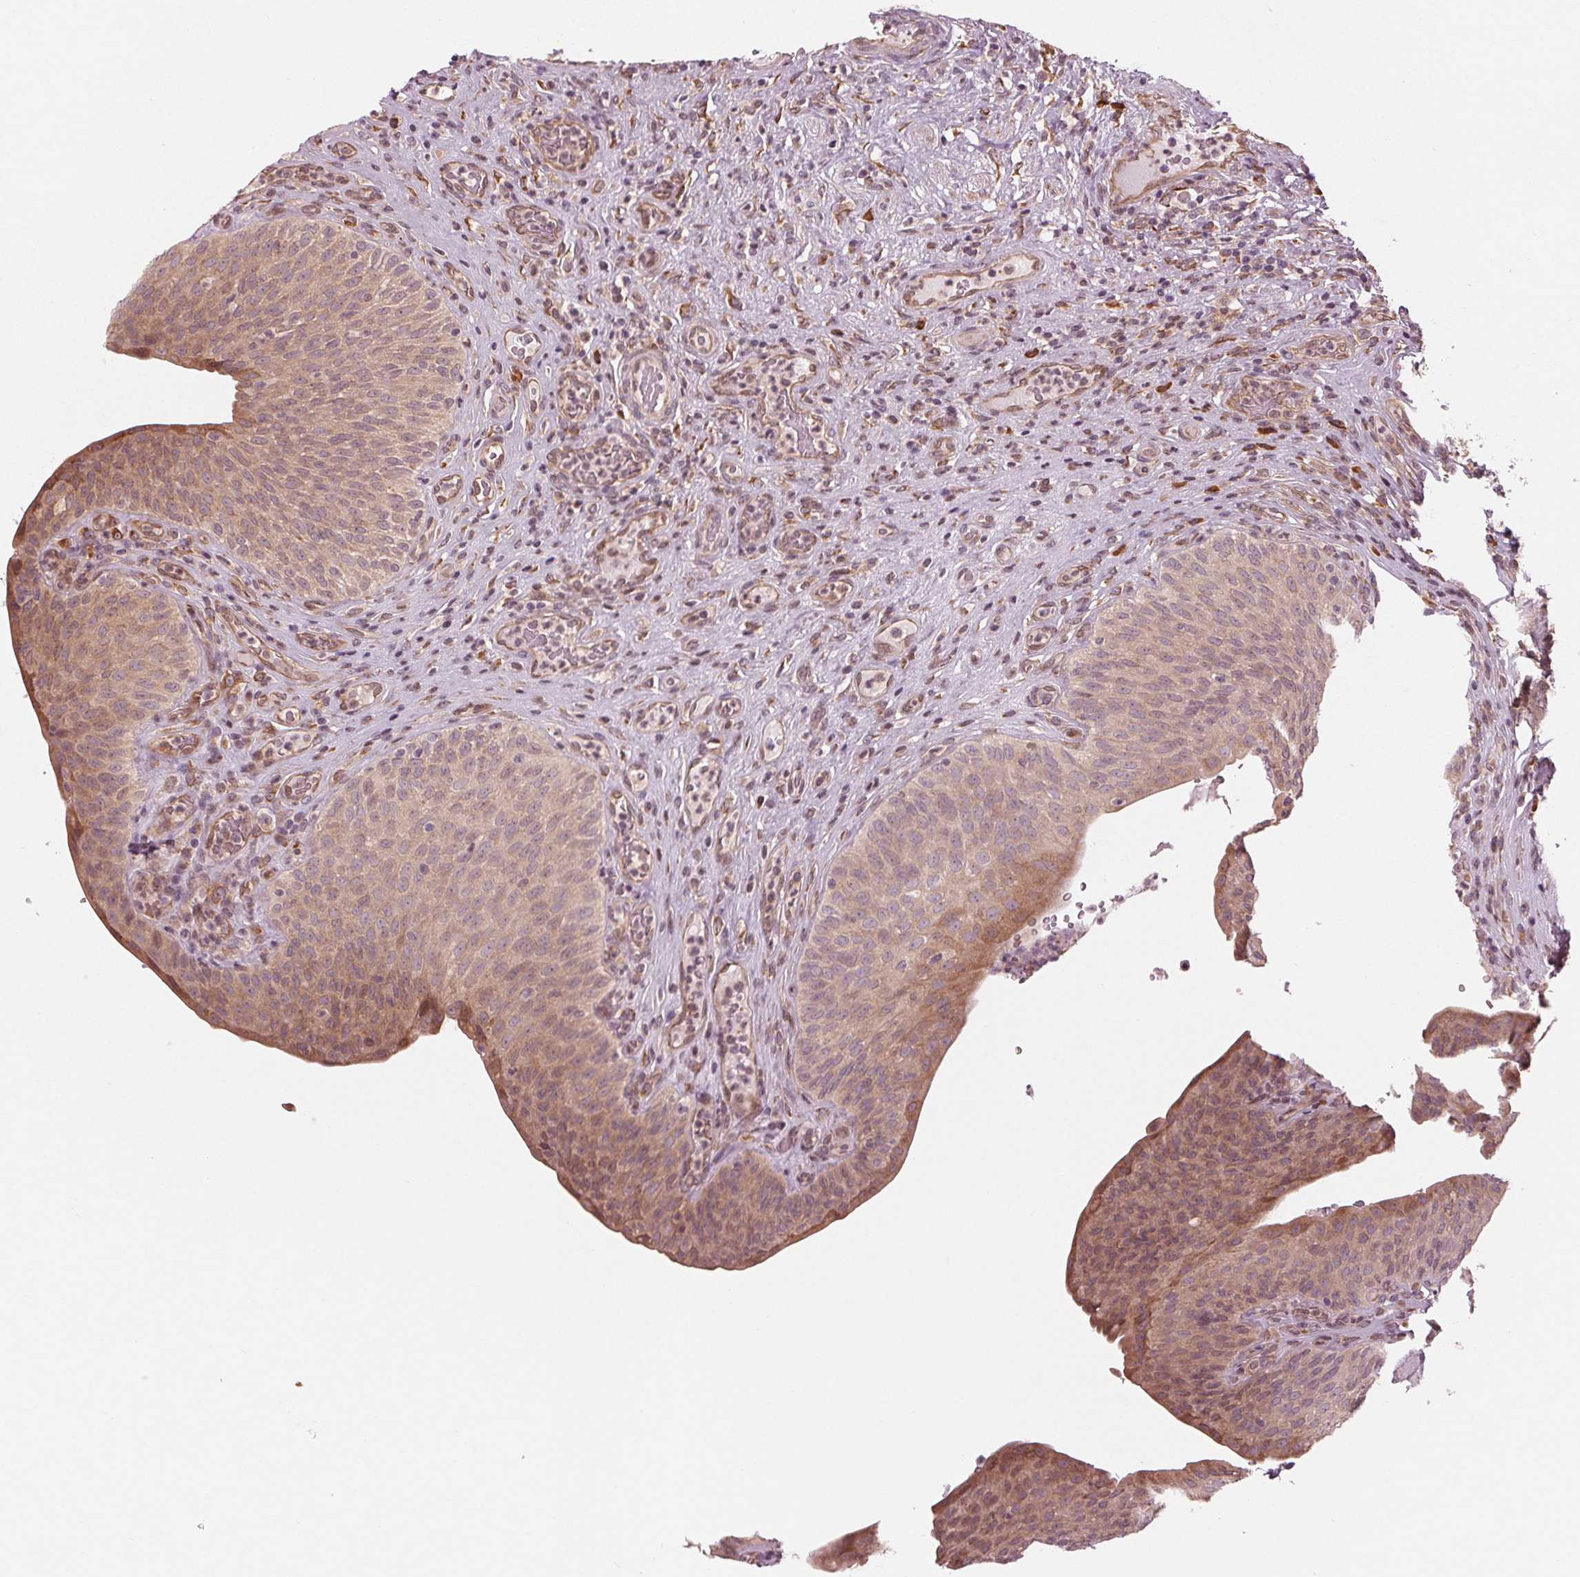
{"staining": {"intensity": "weak", "quantity": "25%-75%", "location": "cytoplasmic/membranous"}, "tissue": "urinary bladder", "cell_type": "Urothelial cells", "image_type": "normal", "snomed": [{"axis": "morphology", "description": "Normal tissue, NOS"}, {"axis": "topography", "description": "Urinary bladder"}, {"axis": "topography", "description": "Peripheral nerve tissue"}], "caption": "Immunohistochemistry image of unremarkable urinary bladder: human urinary bladder stained using immunohistochemistry (IHC) exhibits low levels of weak protein expression localized specifically in the cytoplasmic/membranous of urothelial cells, appearing as a cytoplasmic/membranous brown color.", "gene": "CMIP", "patient": {"sex": "male", "age": 66}}